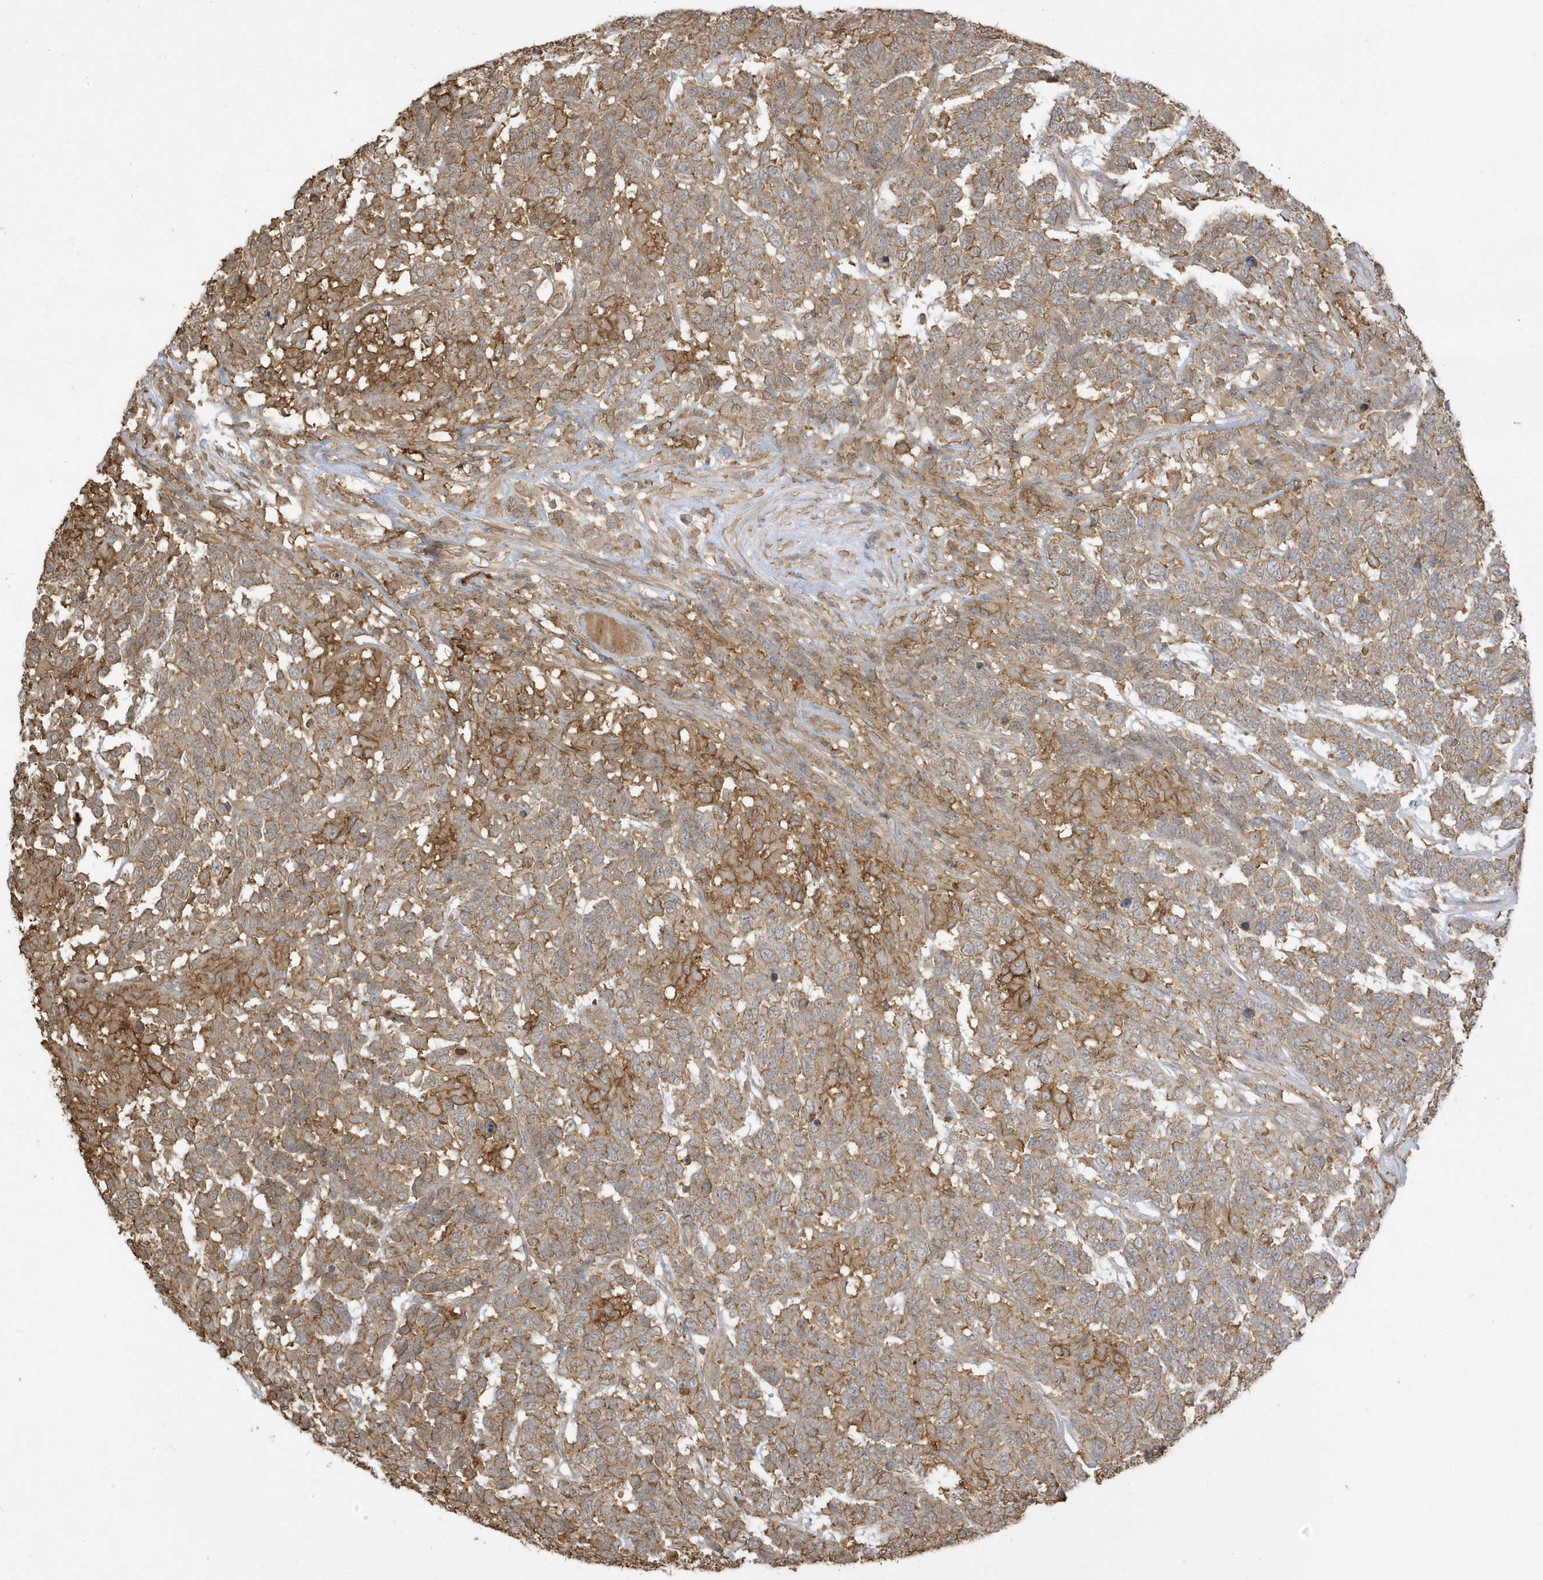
{"staining": {"intensity": "moderate", "quantity": ">75%", "location": "cytoplasmic/membranous"}, "tissue": "testis cancer", "cell_type": "Tumor cells", "image_type": "cancer", "snomed": [{"axis": "morphology", "description": "Carcinoma, Embryonal, NOS"}, {"axis": "topography", "description": "Testis"}], "caption": "Approximately >75% of tumor cells in testis cancer (embryonal carcinoma) demonstrate moderate cytoplasmic/membranous protein expression as visualized by brown immunohistochemical staining.", "gene": "ZBTB8A", "patient": {"sex": "male", "age": 26}}